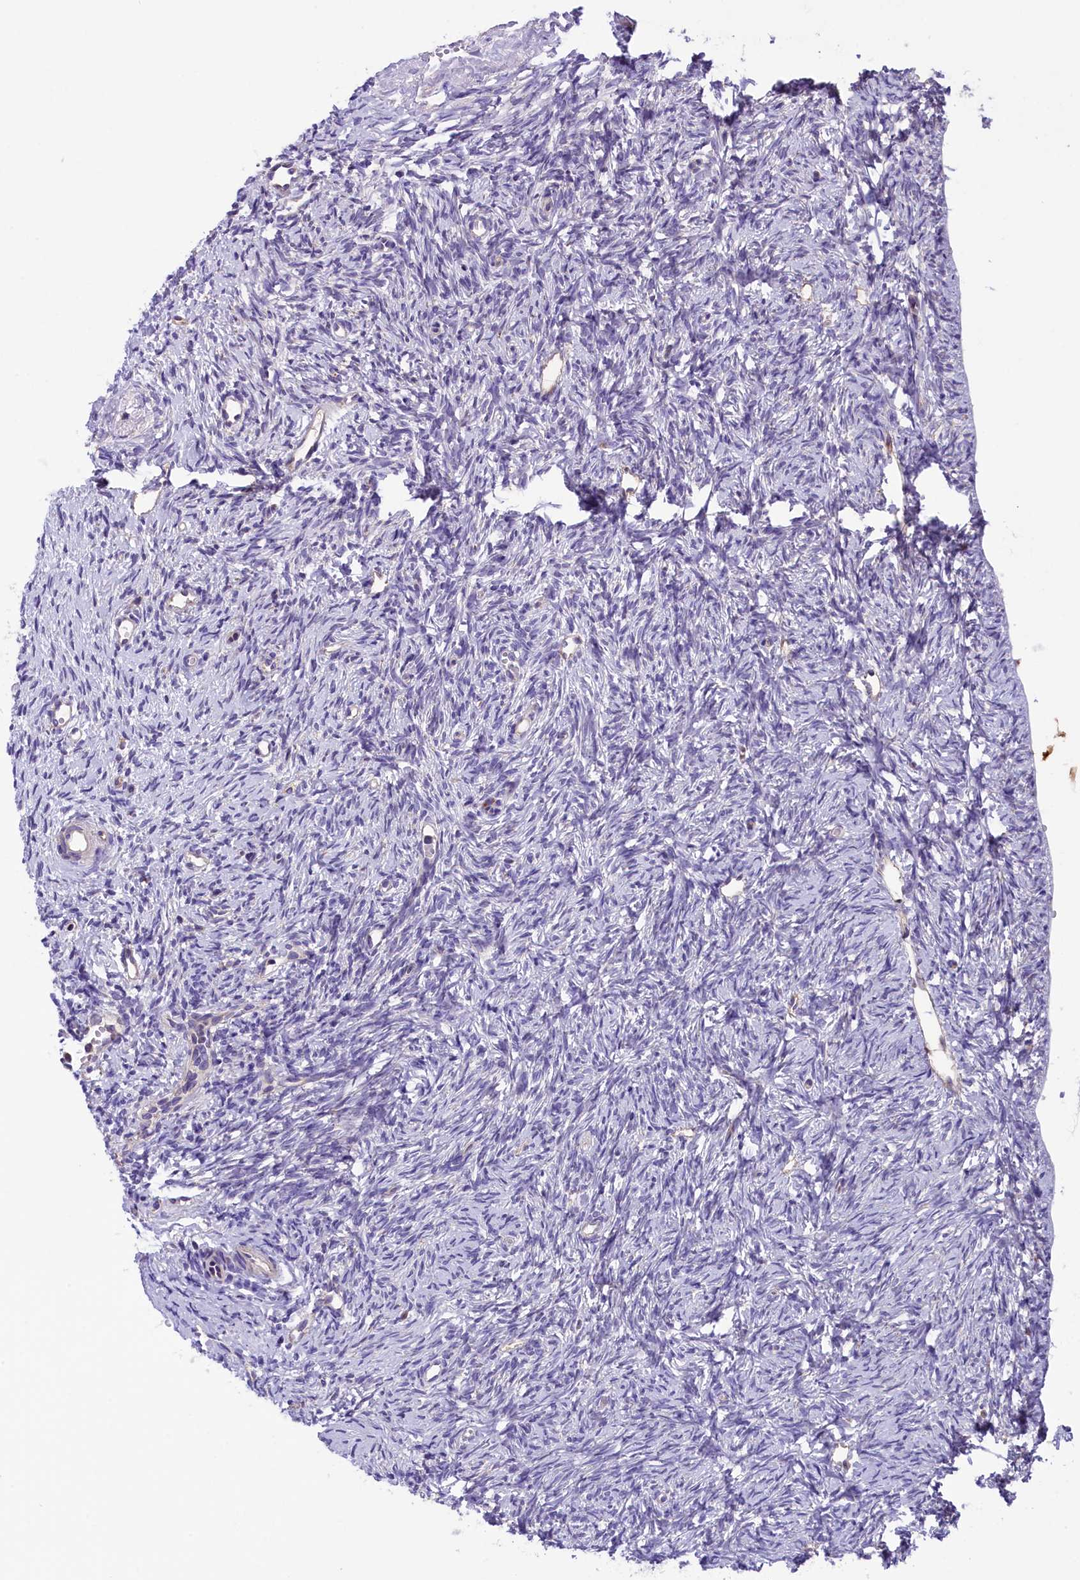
{"staining": {"intensity": "negative", "quantity": "none", "location": "none"}, "tissue": "ovary", "cell_type": "Follicle cells", "image_type": "normal", "snomed": [{"axis": "morphology", "description": "Normal tissue, NOS"}, {"axis": "topography", "description": "Ovary"}], "caption": "Photomicrograph shows no protein positivity in follicle cells of unremarkable ovary.", "gene": "DNAJB9", "patient": {"sex": "female", "age": 51}}